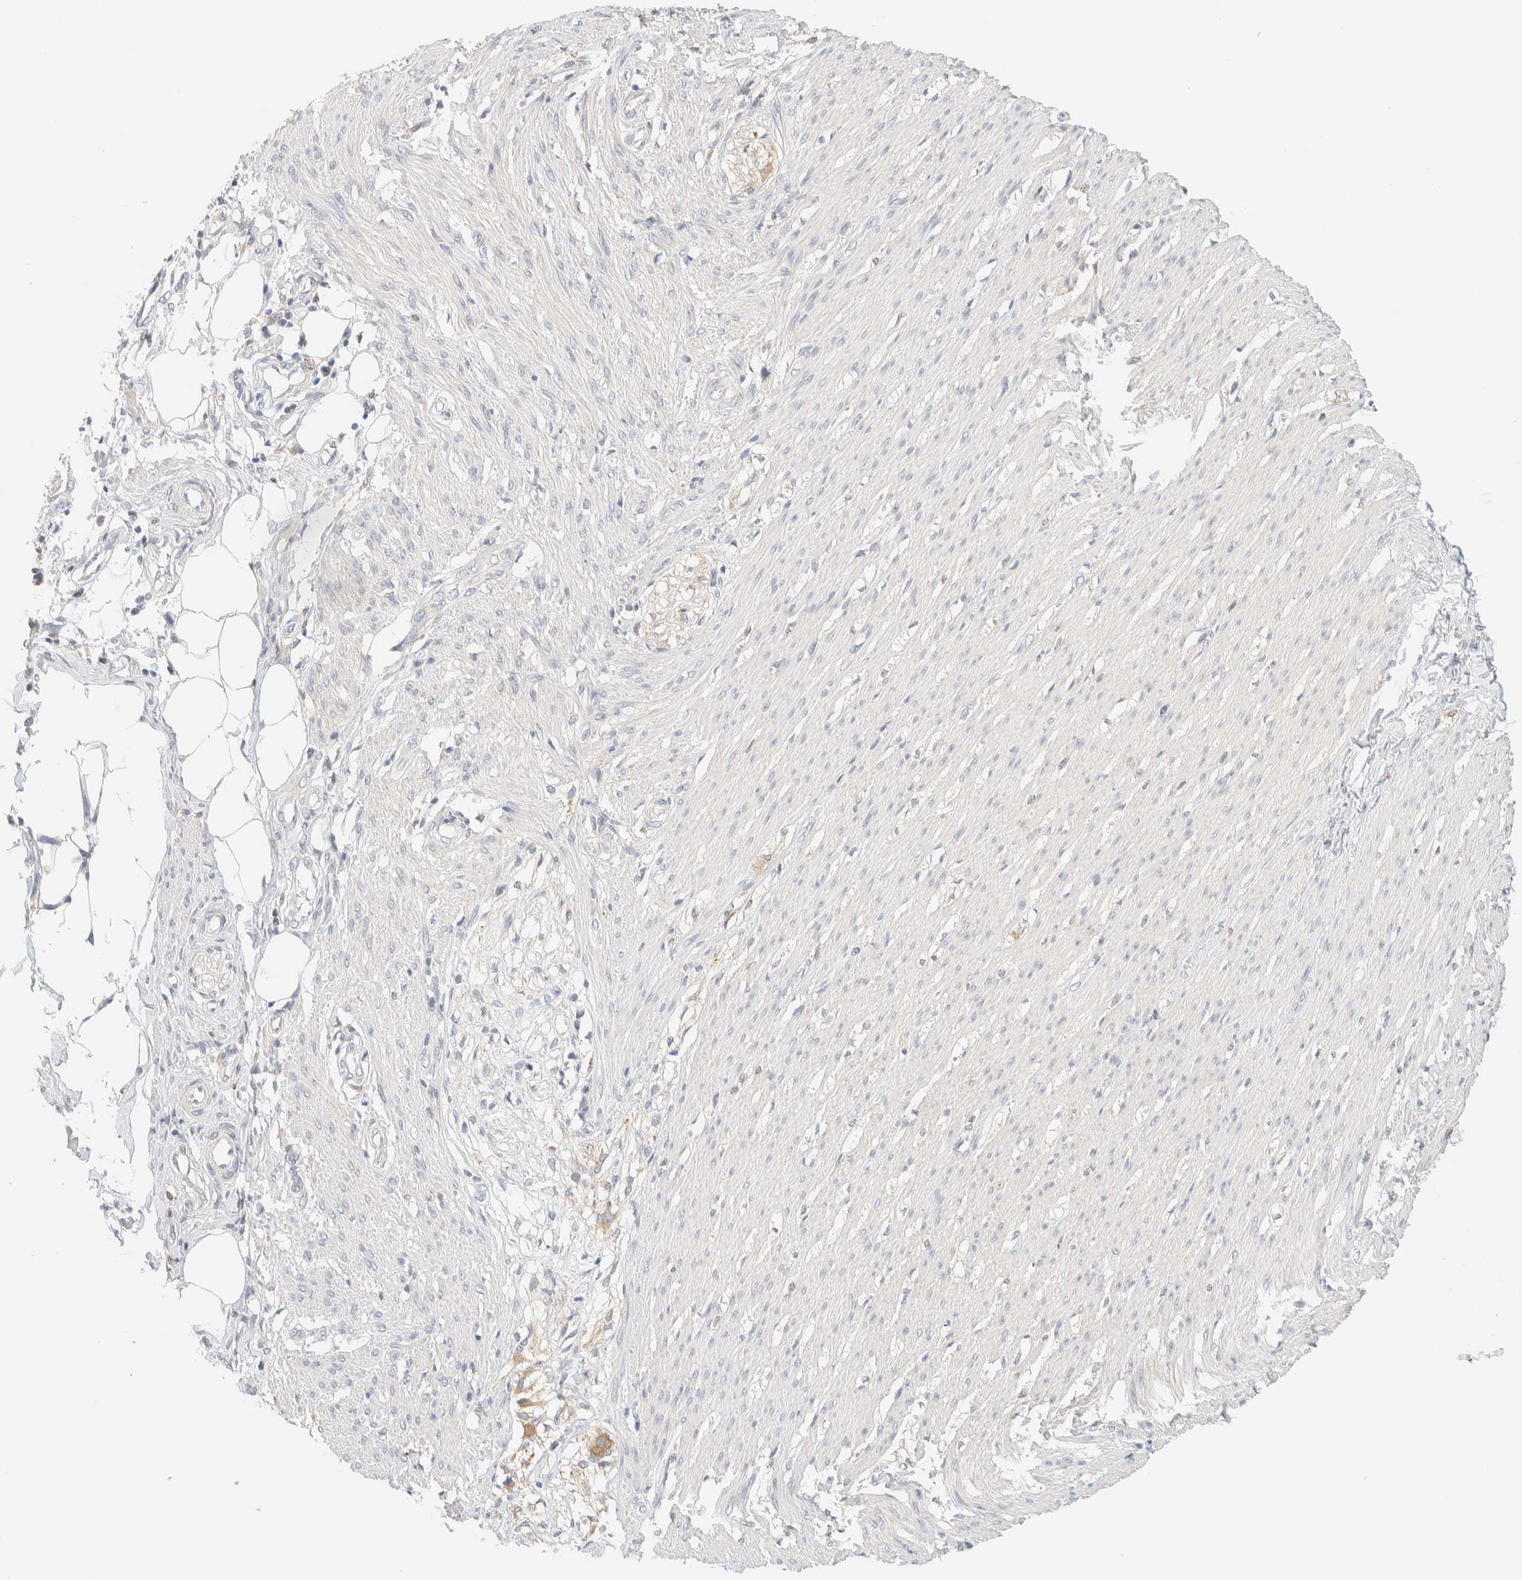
{"staining": {"intensity": "negative", "quantity": "none", "location": "none"}, "tissue": "smooth muscle", "cell_type": "Smooth muscle cells", "image_type": "normal", "snomed": [{"axis": "morphology", "description": "Normal tissue, NOS"}, {"axis": "morphology", "description": "Adenocarcinoma, NOS"}, {"axis": "topography", "description": "Smooth muscle"}, {"axis": "topography", "description": "Colon"}], "caption": "Normal smooth muscle was stained to show a protein in brown. There is no significant positivity in smooth muscle cells.", "gene": "NT5C", "patient": {"sex": "male", "age": 14}}